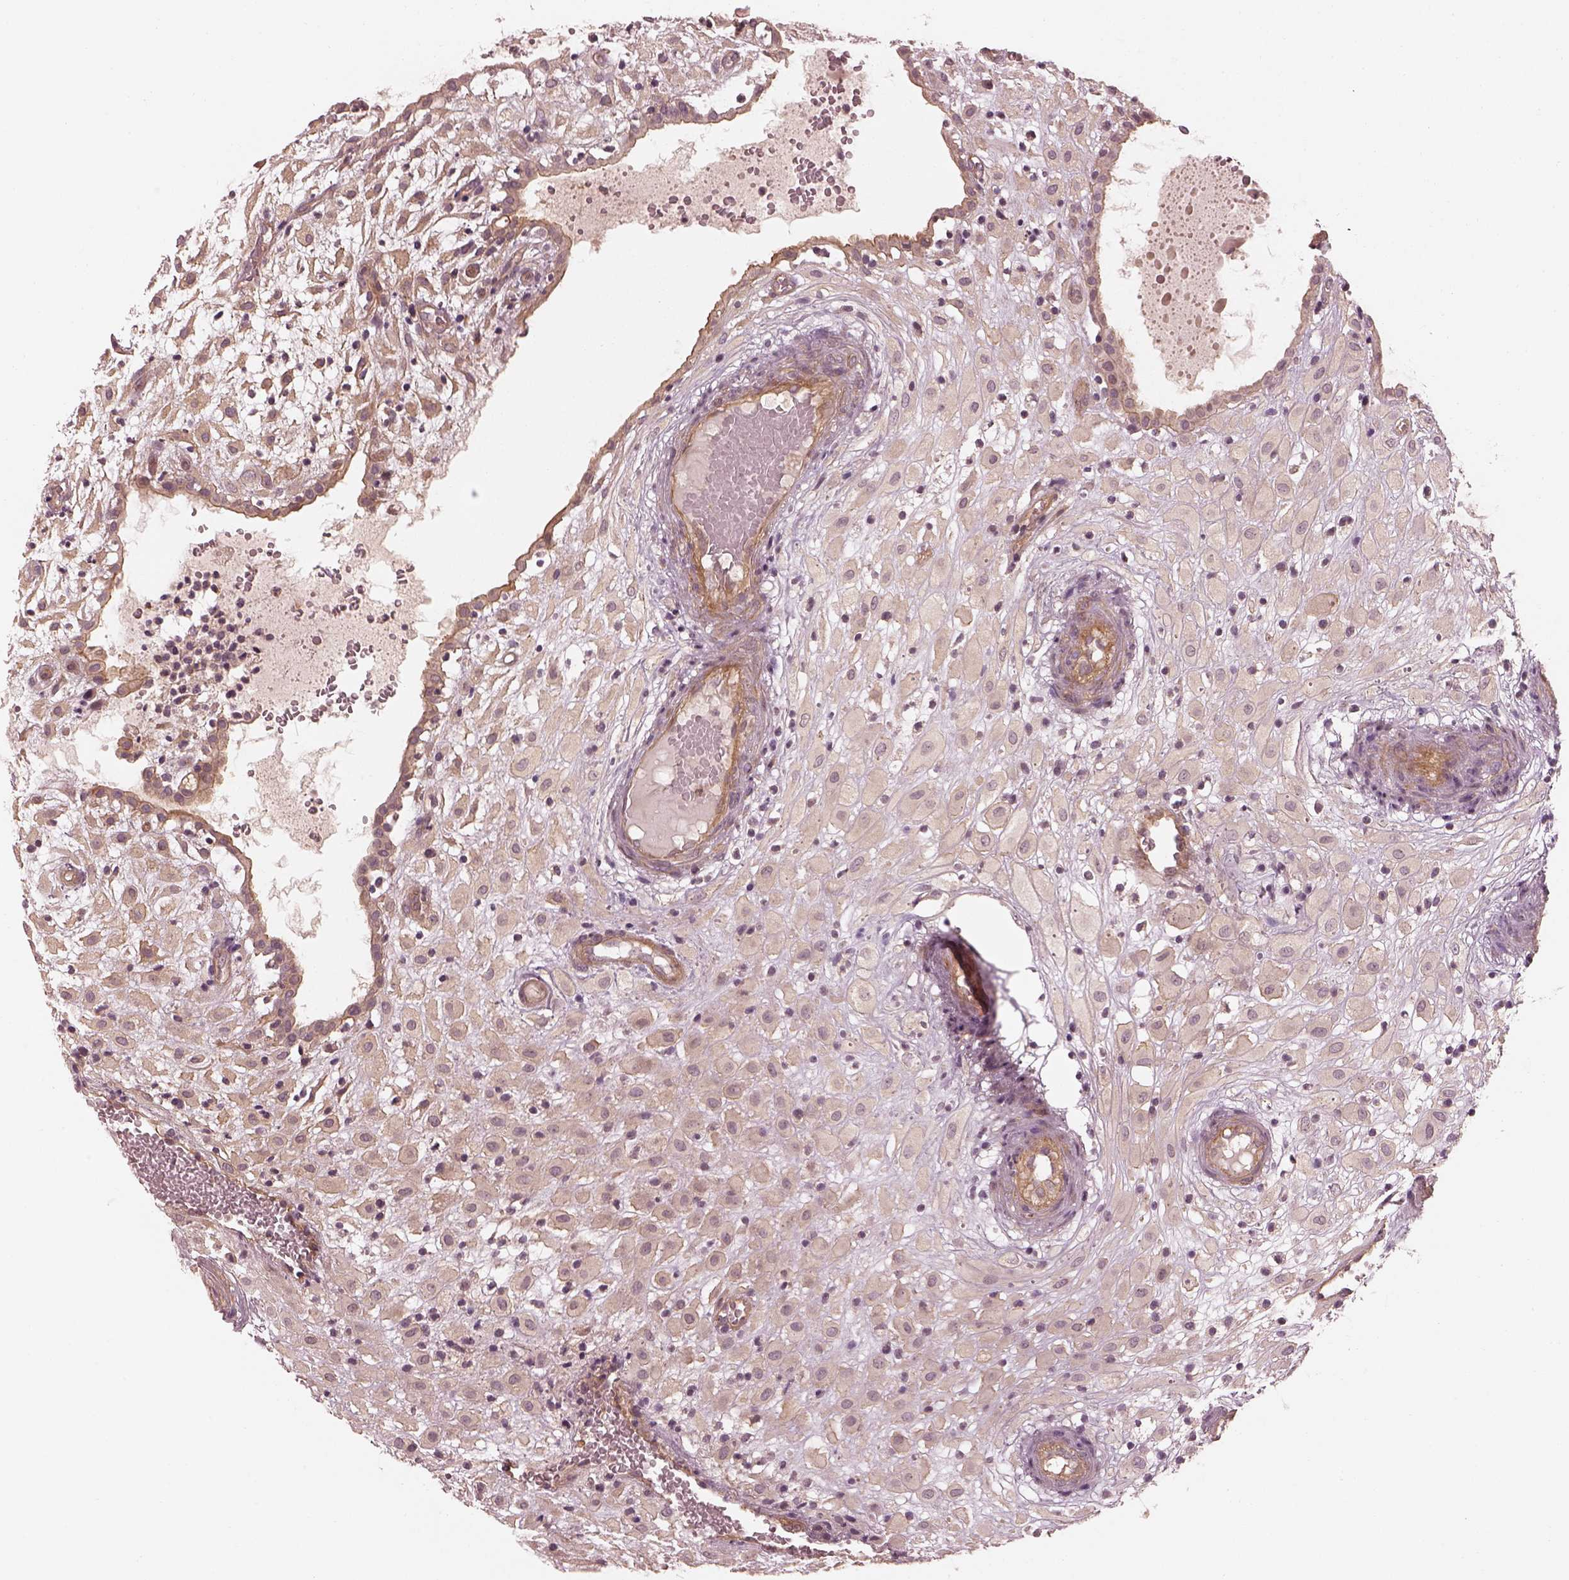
{"staining": {"intensity": "negative", "quantity": "none", "location": "none"}, "tissue": "placenta", "cell_type": "Decidual cells", "image_type": "normal", "snomed": [{"axis": "morphology", "description": "Normal tissue, NOS"}, {"axis": "topography", "description": "Placenta"}], "caption": "Histopathology image shows no protein expression in decidual cells of unremarkable placenta.", "gene": "FAM107B", "patient": {"sex": "female", "age": 24}}